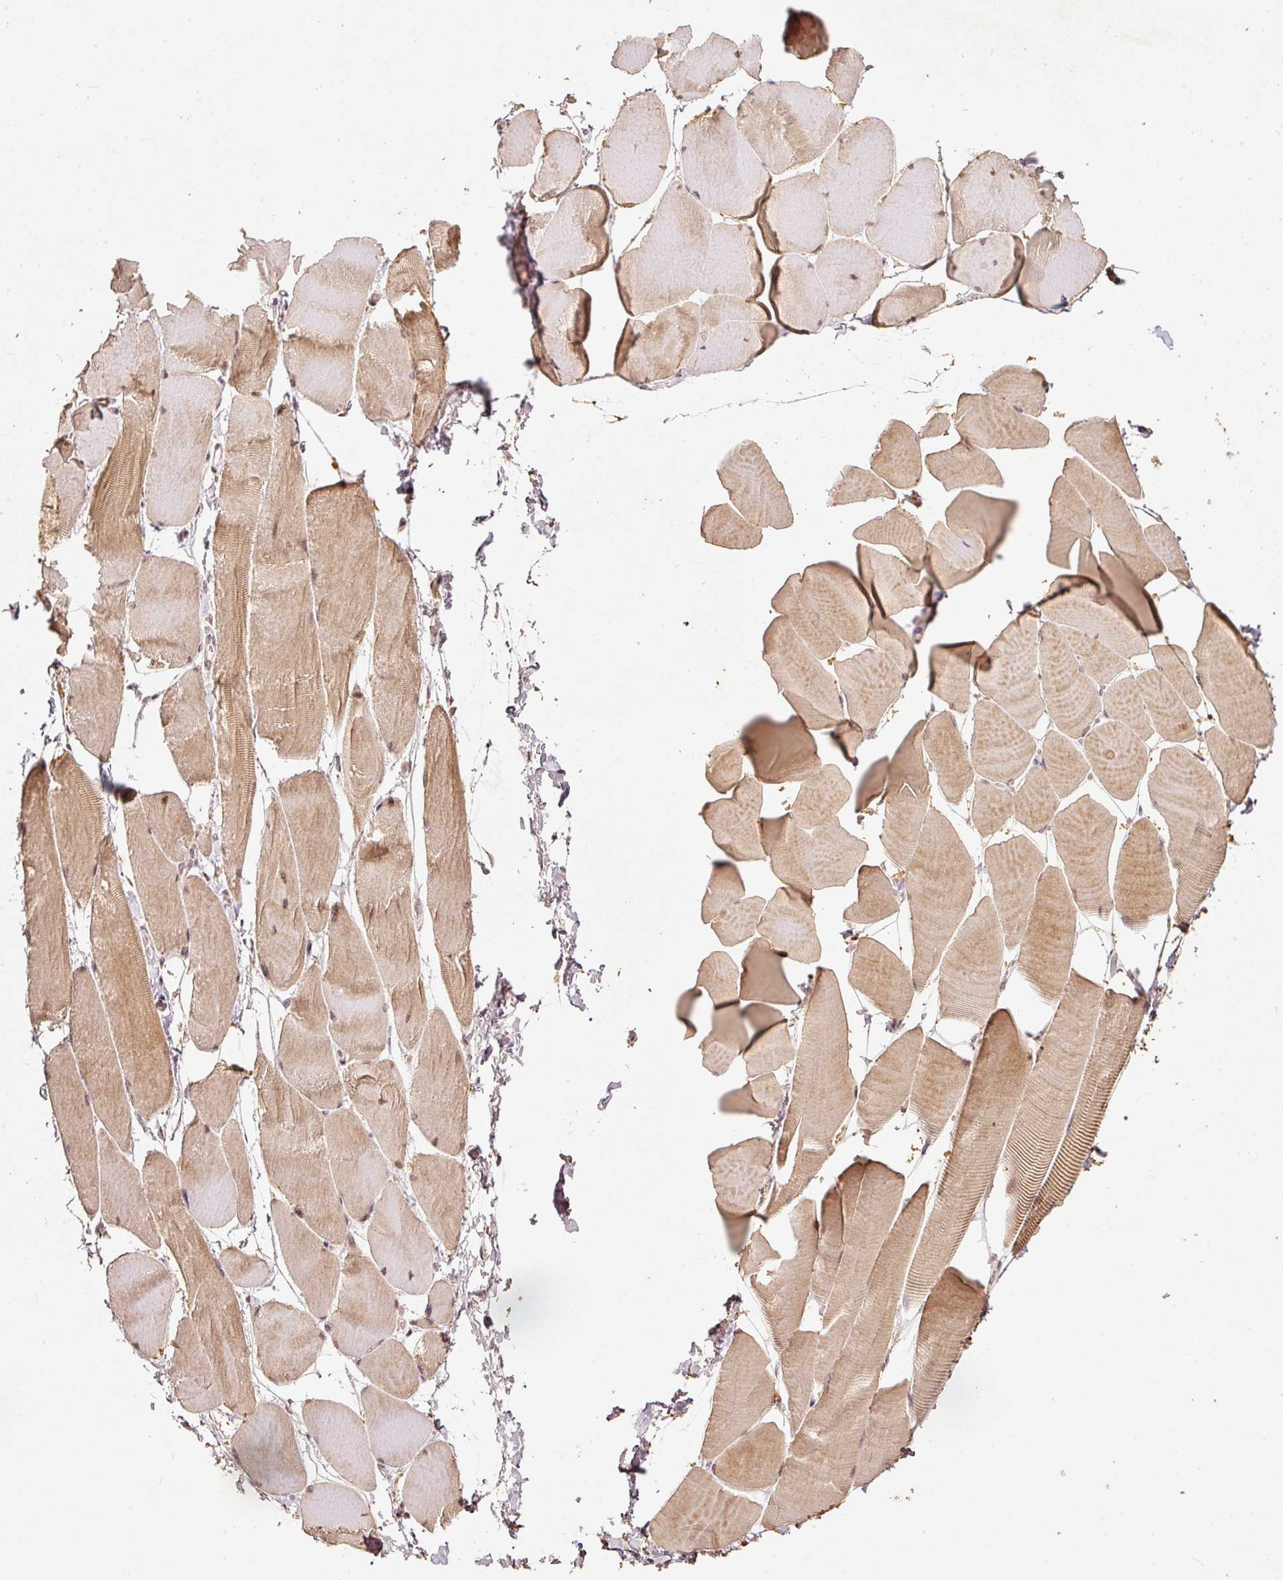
{"staining": {"intensity": "weak", "quantity": ">75%", "location": "cytoplasmic/membranous"}, "tissue": "skeletal muscle", "cell_type": "Myocytes", "image_type": "normal", "snomed": [{"axis": "morphology", "description": "Normal tissue, NOS"}, {"axis": "topography", "description": "Skeletal muscle"}], "caption": "Human skeletal muscle stained with a protein marker exhibits weak staining in myocytes.", "gene": "FUT8", "patient": {"sex": "male", "age": 25}}